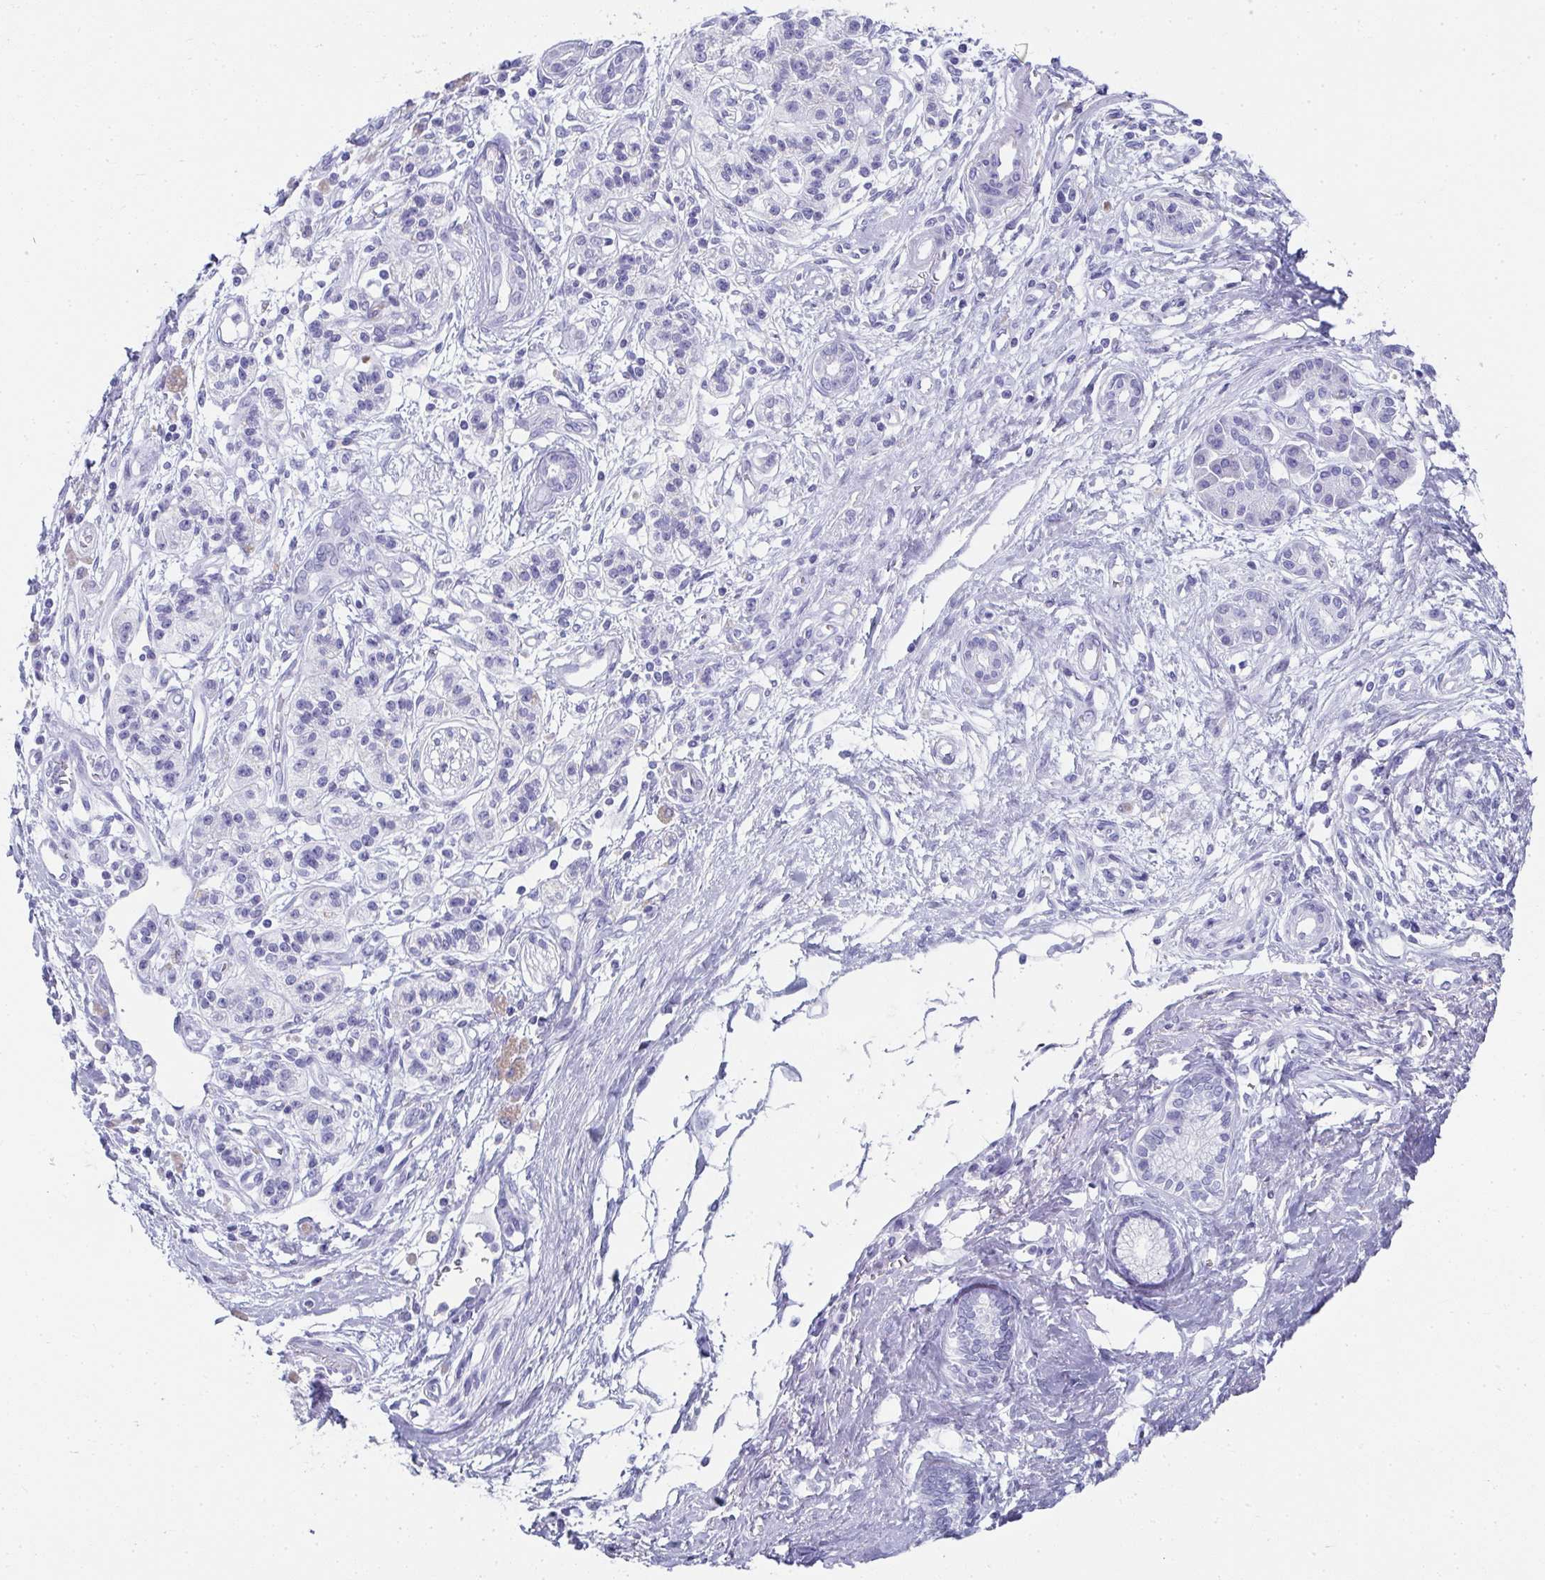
{"staining": {"intensity": "negative", "quantity": "none", "location": "none"}, "tissue": "pancreatic cancer", "cell_type": "Tumor cells", "image_type": "cancer", "snomed": [{"axis": "morphology", "description": "Adenocarcinoma, NOS"}, {"axis": "topography", "description": "Pancreas"}], "caption": "High power microscopy micrograph of an immunohistochemistry (IHC) micrograph of pancreatic cancer, revealing no significant expression in tumor cells.", "gene": "SYCP1", "patient": {"sex": "female", "age": 77}}